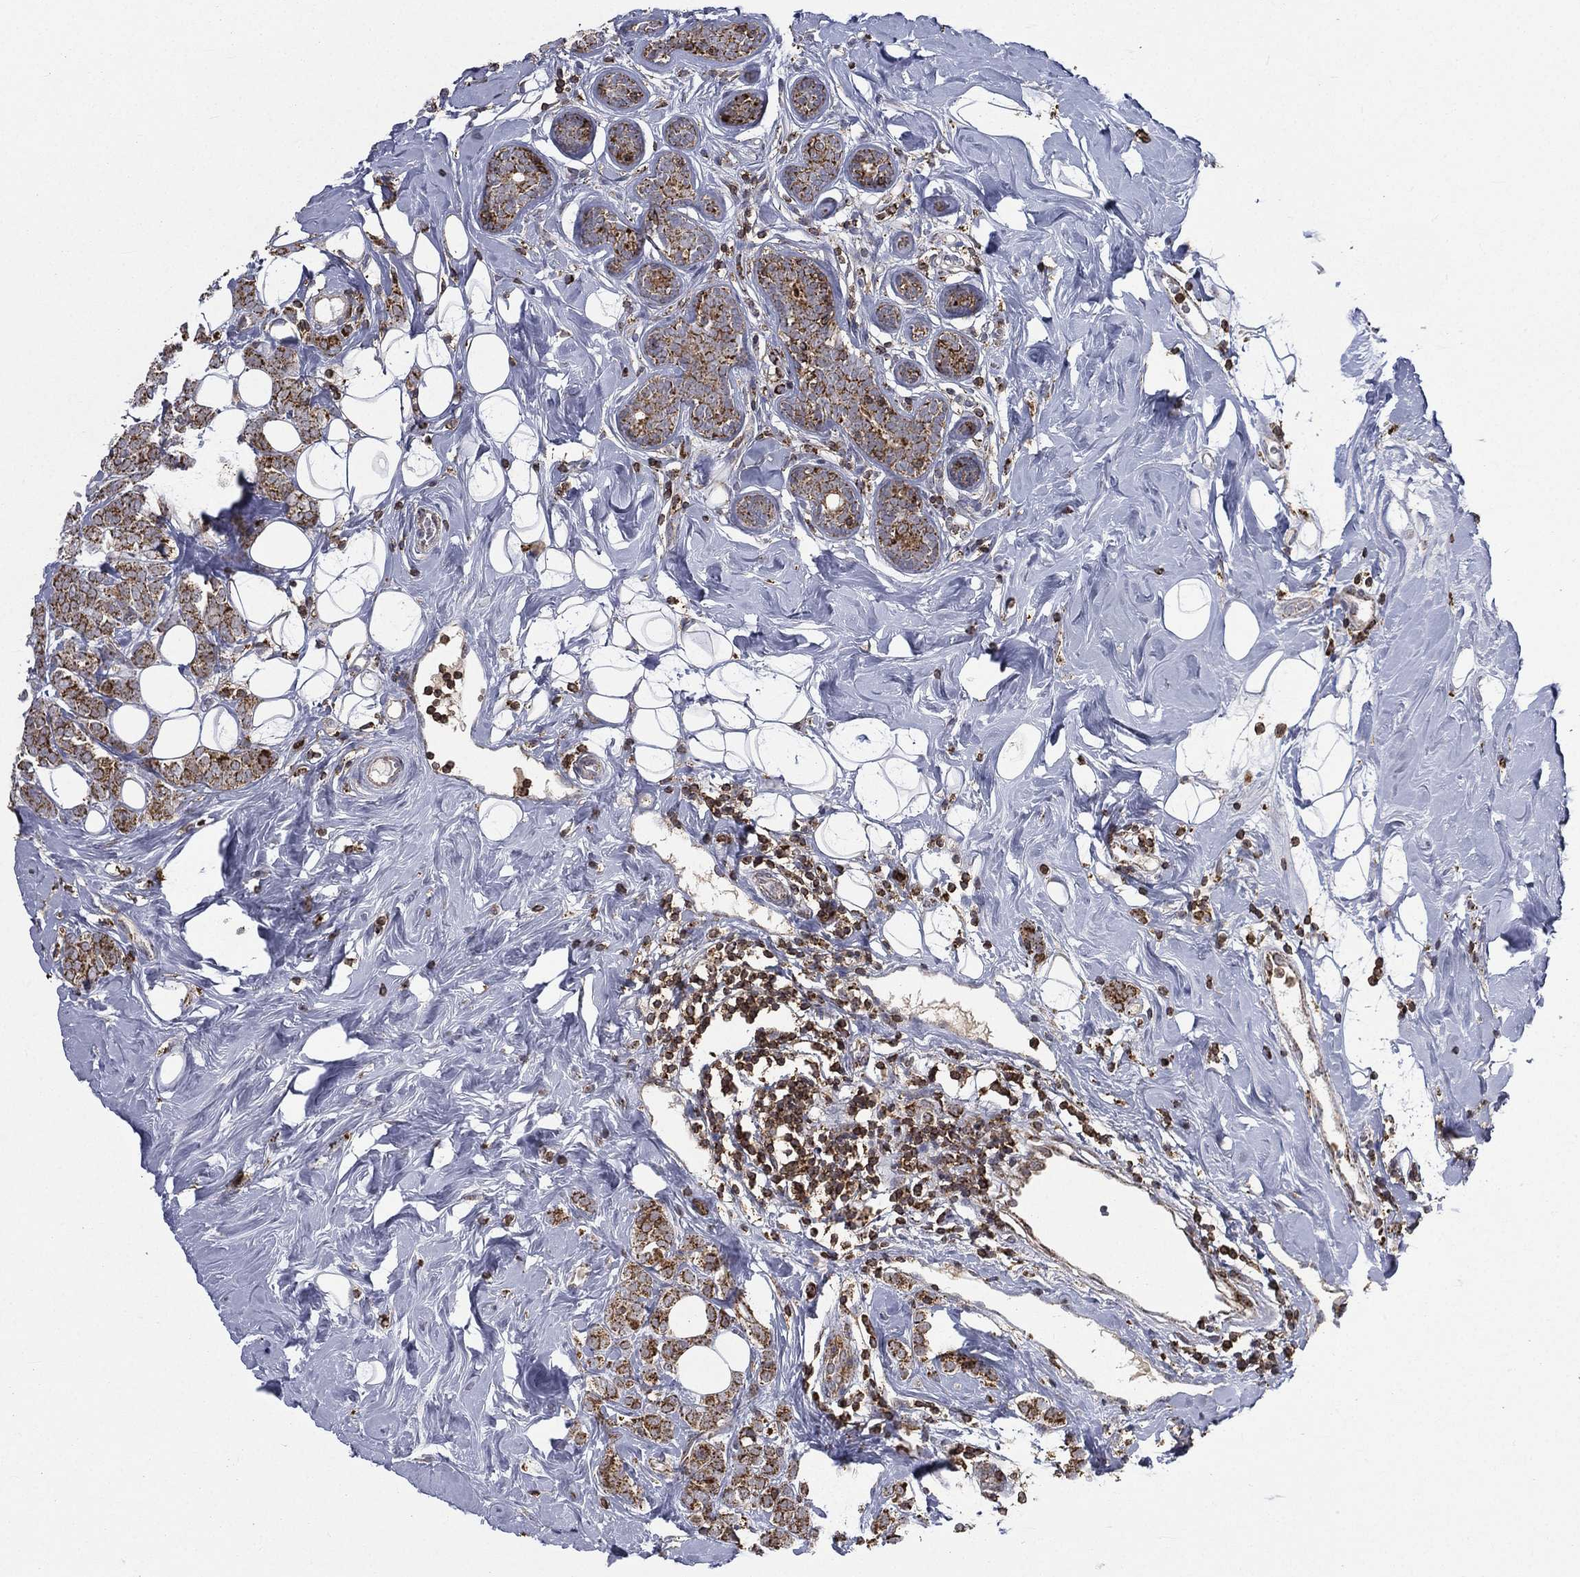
{"staining": {"intensity": "strong", "quantity": "25%-75%", "location": "cytoplasmic/membranous"}, "tissue": "breast cancer", "cell_type": "Tumor cells", "image_type": "cancer", "snomed": [{"axis": "morphology", "description": "Lobular carcinoma"}, {"axis": "topography", "description": "Breast"}], "caption": "Approximately 25%-75% of tumor cells in human breast cancer reveal strong cytoplasmic/membranous protein staining as visualized by brown immunohistochemical staining.", "gene": "RIN3", "patient": {"sex": "female", "age": 49}}